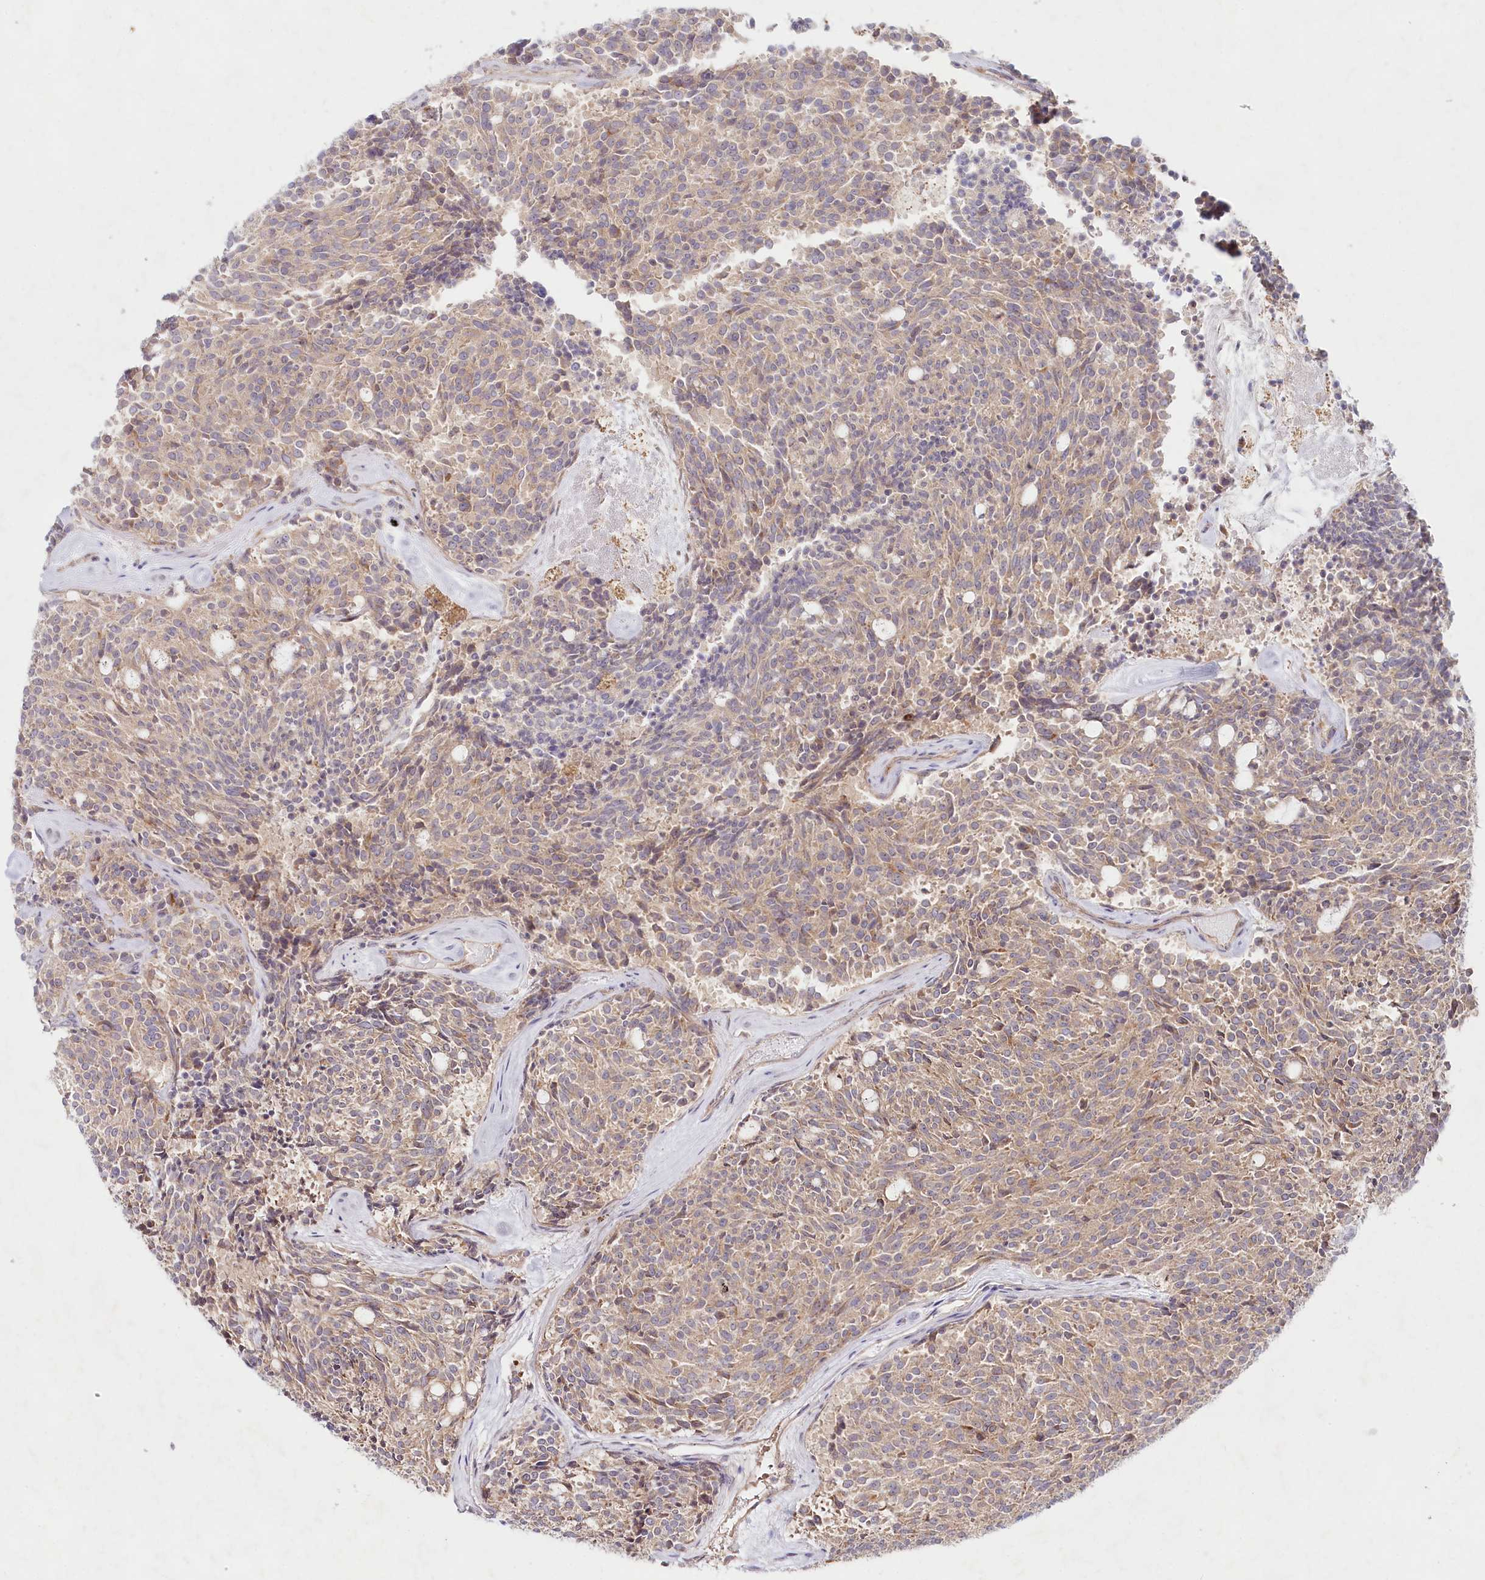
{"staining": {"intensity": "moderate", "quantity": ">75%", "location": "cytoplasmic/membranous"}, "tissue": "carcinoid", "cell_type": "Tumor cells", "image_type": "cancer", "snomed": [{"axis": "morphology", "description": "Carcinoid, malignant, NOS"}, {"axis": "topography", "description": "Pancreas"}], "caption": "Tumor cells reveal medium levels of moderate cytoplasmic/membranous staining in approximately >75% of cells in human carcinoid (malignant).", "gene": "TNIP1", "patient": {"sex": "female", "age": 54}}